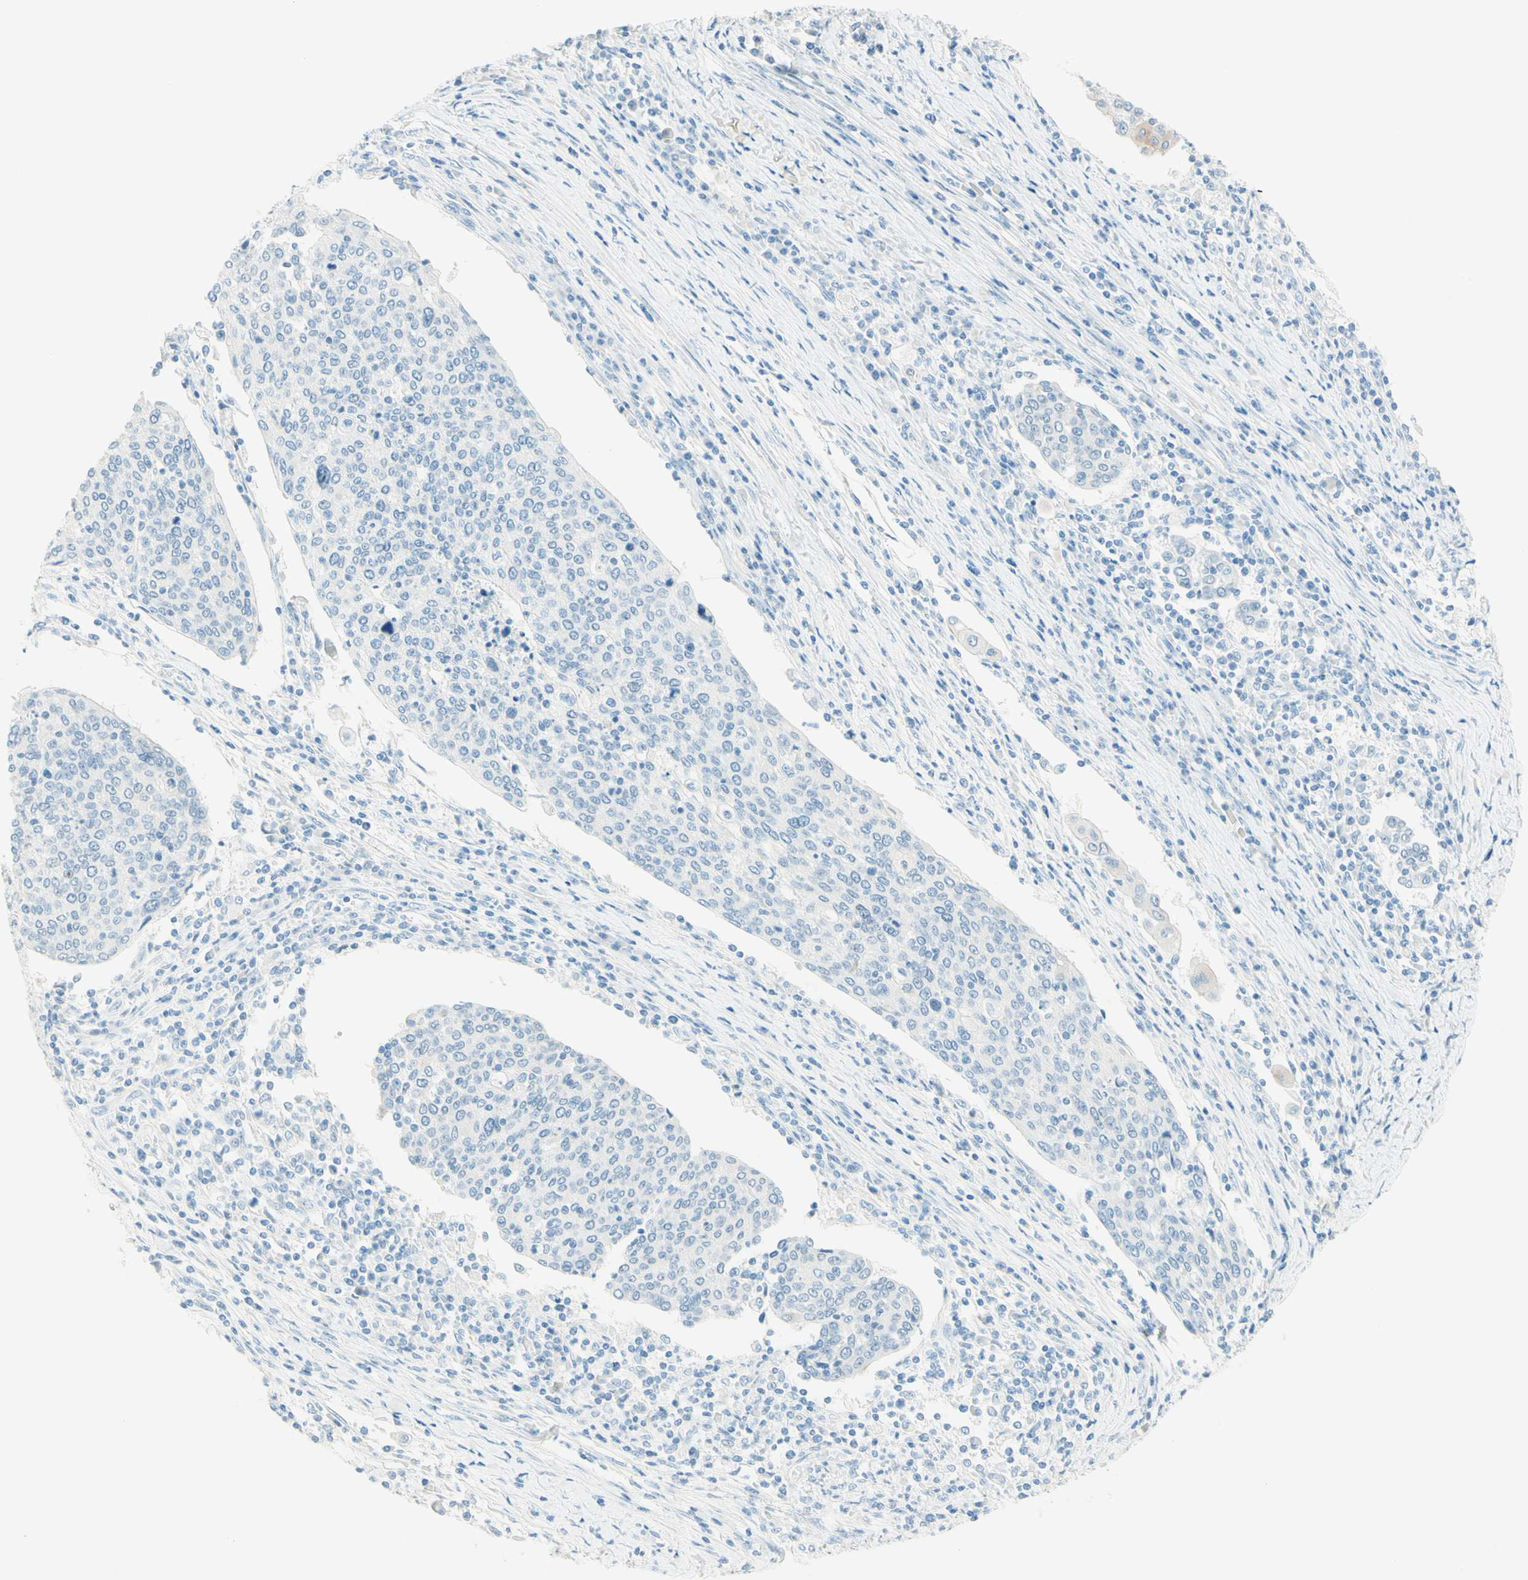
{"staining": {"intensity": "negative", "quantity": "none", "location": "none"}, "tissue": "cervical cancer", "cell_type": "Tumor cells", "image_type": "cancer", "snomed": [{"axis": "morphology", "description": "Squamous cell carcinoma, NOS"}, {"axis": "topography", "description": "Cervix"}], "caption": "High magnification brightfield microscopy of cervical cancer stained with DAB (brown) and counterstained with hematoxylin (blue): tumor cells show no significant staining.", "gene": "TMEM132D", "patient": {"sex": "female", "age": 40}}